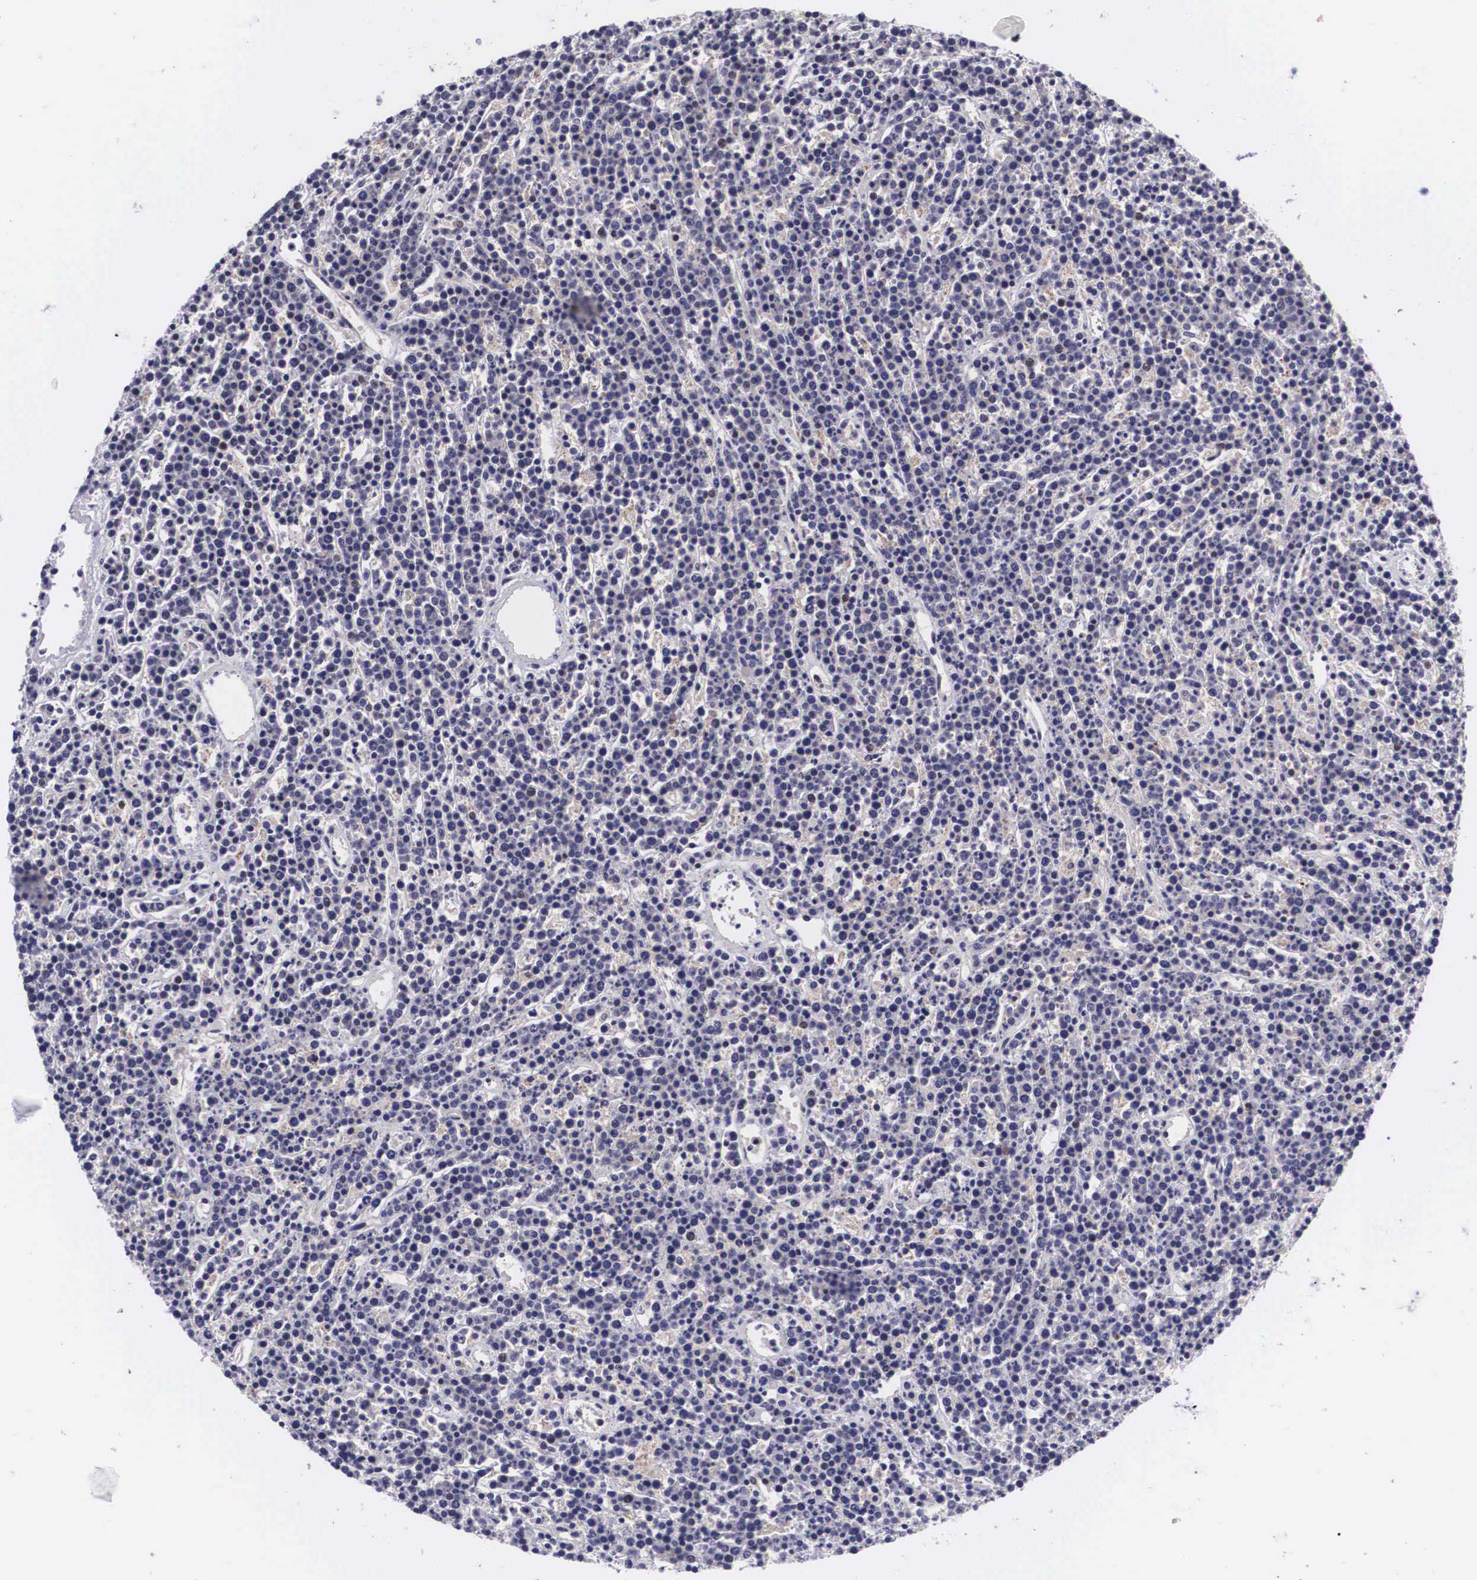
{"staining": {"intensity": "weak", "quantity": "<25%", "location": "nuclear"}, "tissue": "lymphoma", "cell_type": "Tumor cells", "image_type": "cancer", "snomed": [{"axis": "morphology", "description": "Malignant lymphoma, non-Hodgkin's type, High grade"}, {"axis": "topography", "description": "Ovary"}], "caption": "The micrograph shows no staining of tumor cells in lymphoma.", "gene": "EMID1", "patient": {"sex": "female", "age": 56}}